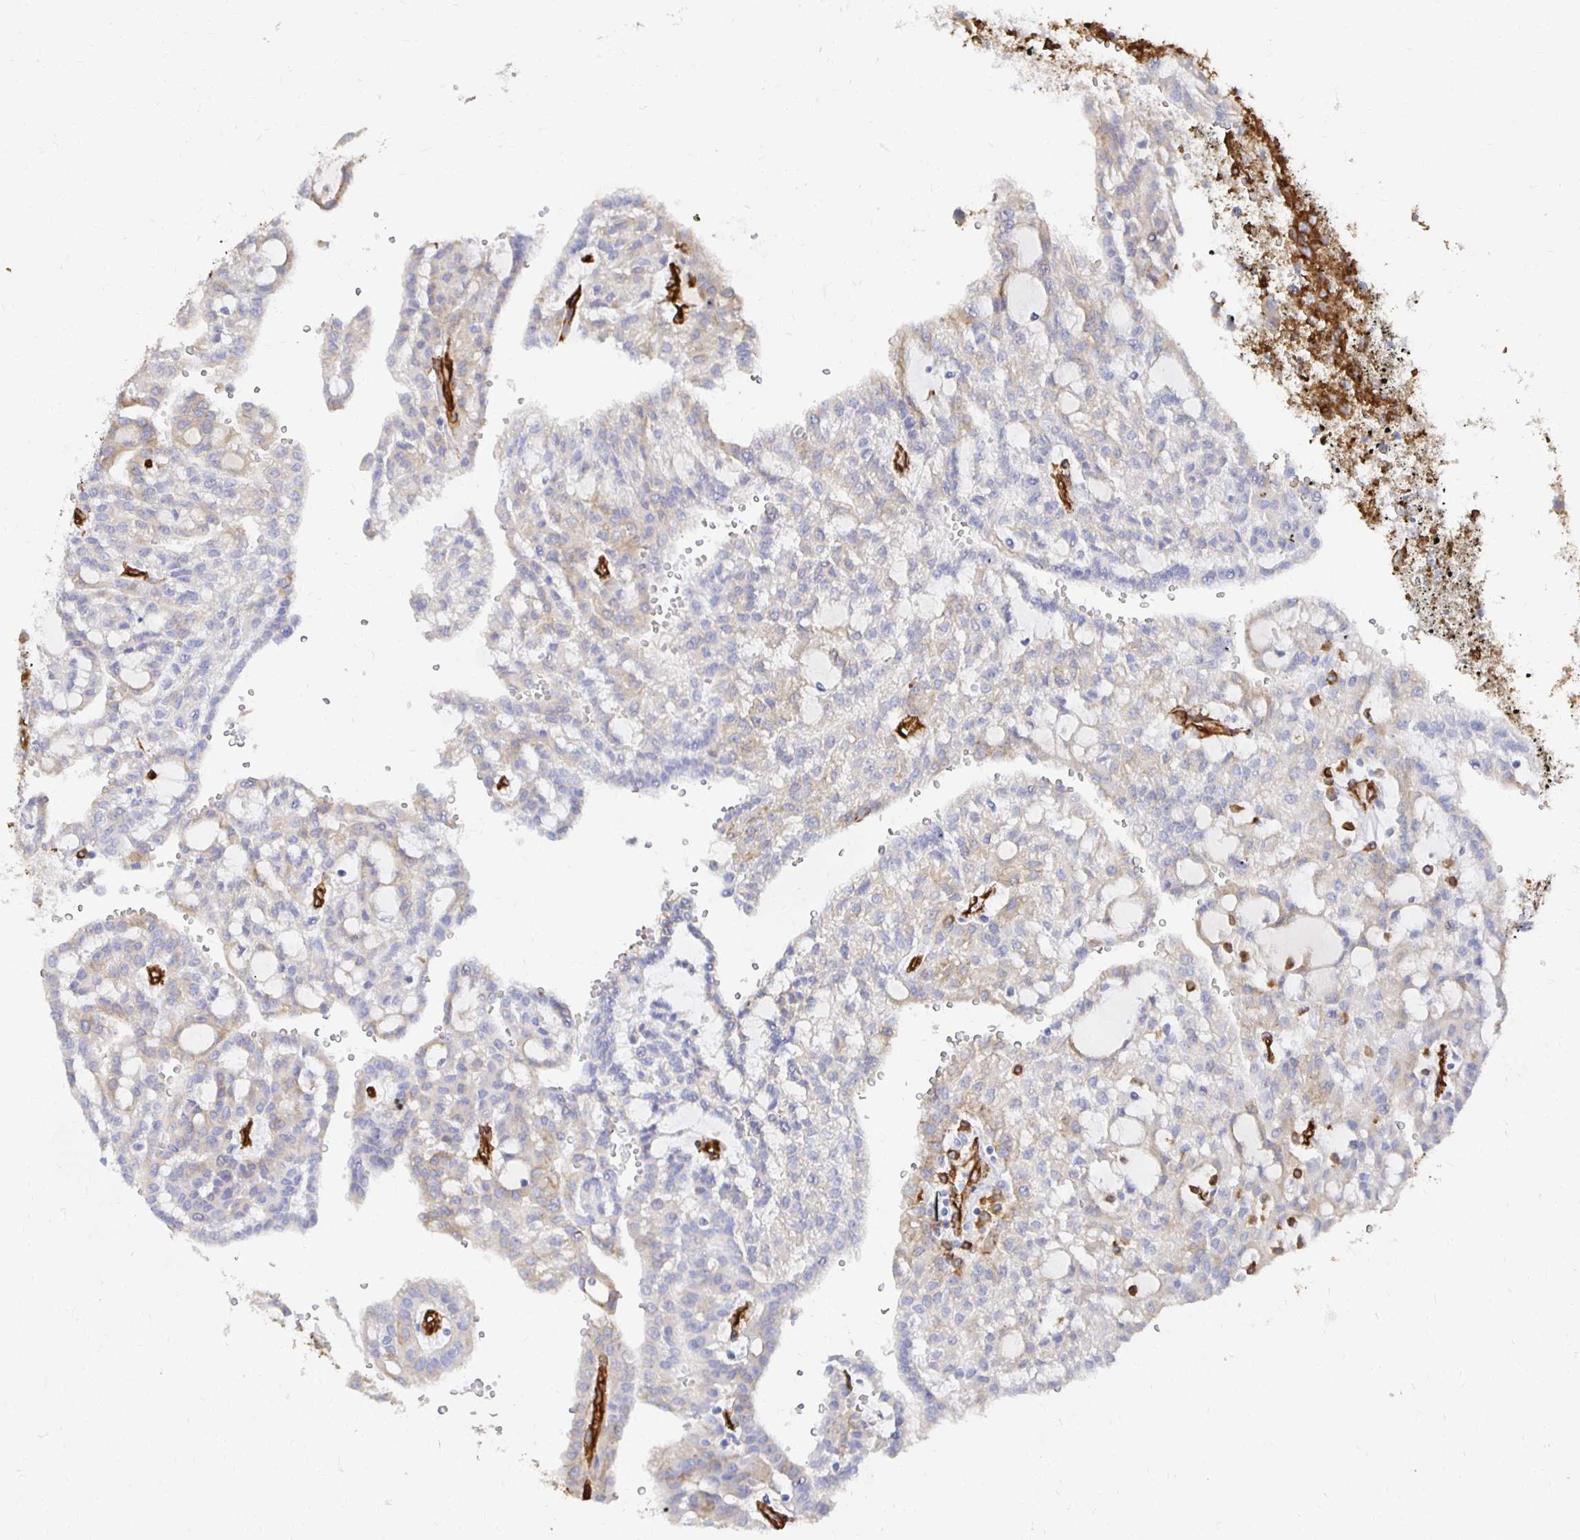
{"staining": {"intensity": "weak", "quantity": "25%-75%", "location": "cytoplasmic/membranous"}, "tissue": "renal cancer", "cell_type": "Tumor cells", "image_type": "cancer", "snomed": [{"axis": "morphology", "description": "Adenocarcinoma, NOS"}, {"axis": "topography", "description": "Kidney"}], "caption": "Immunohistochemical staining of human adenocarcinoma (renal) demonstrates low levels of weak cytoplasmic/membranous expression in approximately 25%-75% of tumor cells.", "gene": "VIPR2", "patient": {"sex": "male", "age": 63}}